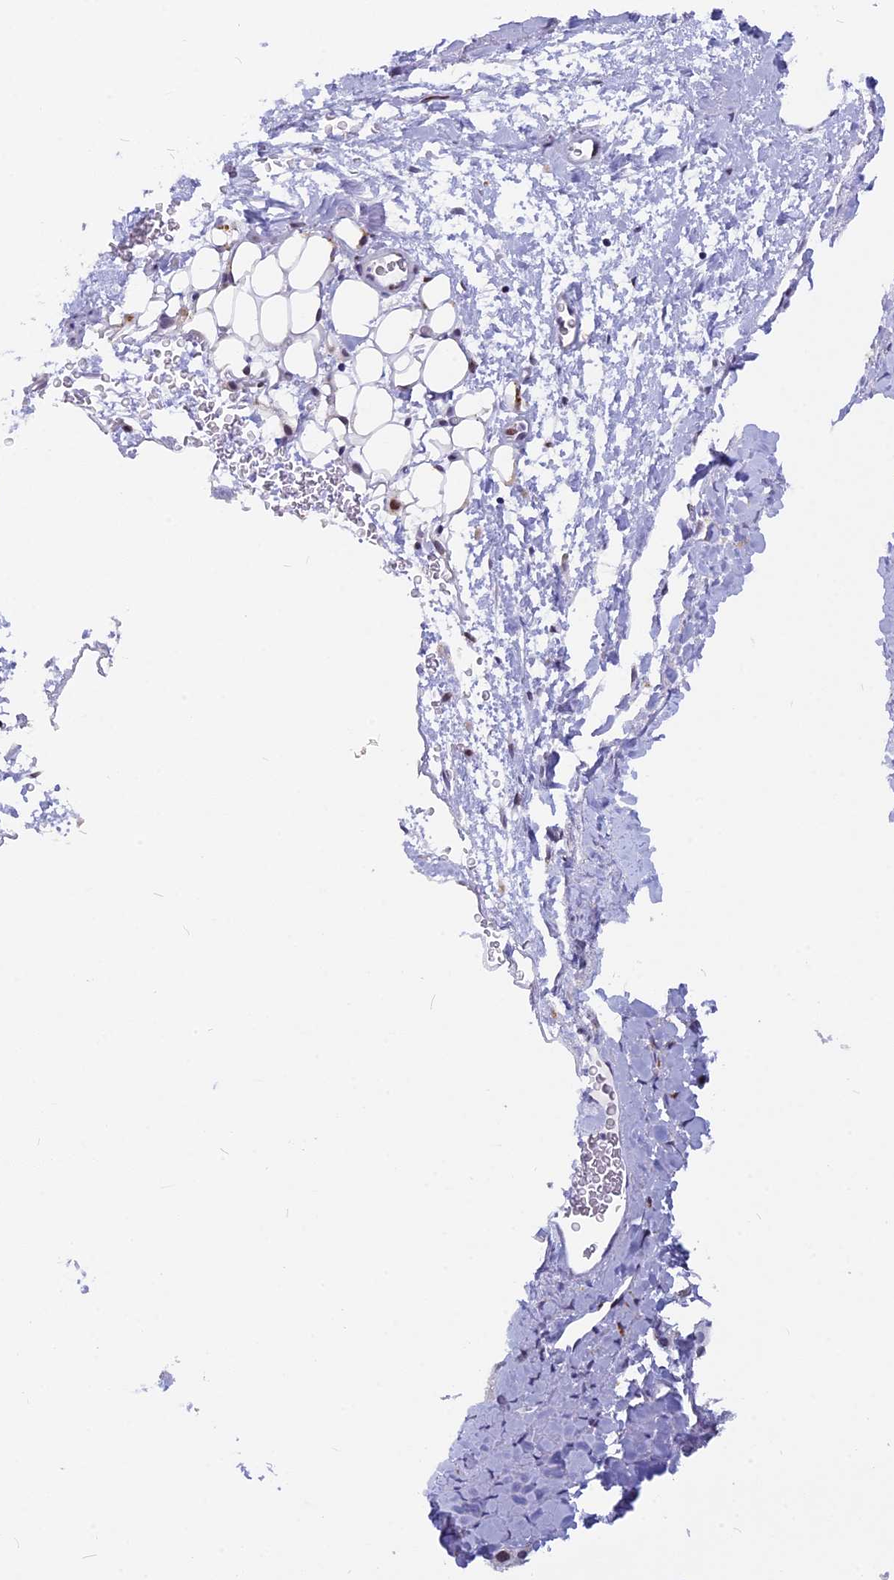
{"staining": {"intensity": "moderate", "quantity": "25%-75%", "location": "cytoplasmic/membranous,nuclear"}, "tissue": "adrenal gland", "cell_type": "Glandular cells", "image_type": "normal", "snomed": [{"axis": "morphology", "description": "Normal tissue, NOS"}, {"axis": "topography", "description": "Adrenal gland"}], "caption": "Immunohistochemistry (IHC) (DAB (3,3'-diaminobenzidine)) staining of unremarkable human adrenal gland shows moderate cytoplasmic/membranous,nuclear protein positivity in approximately 25%-75% of glandular cells. (DAB IHC, brown staining for protein, blue staining for nuclei).", "gene": "NSA2", "patient": {"sex": "male", "age": 61}}